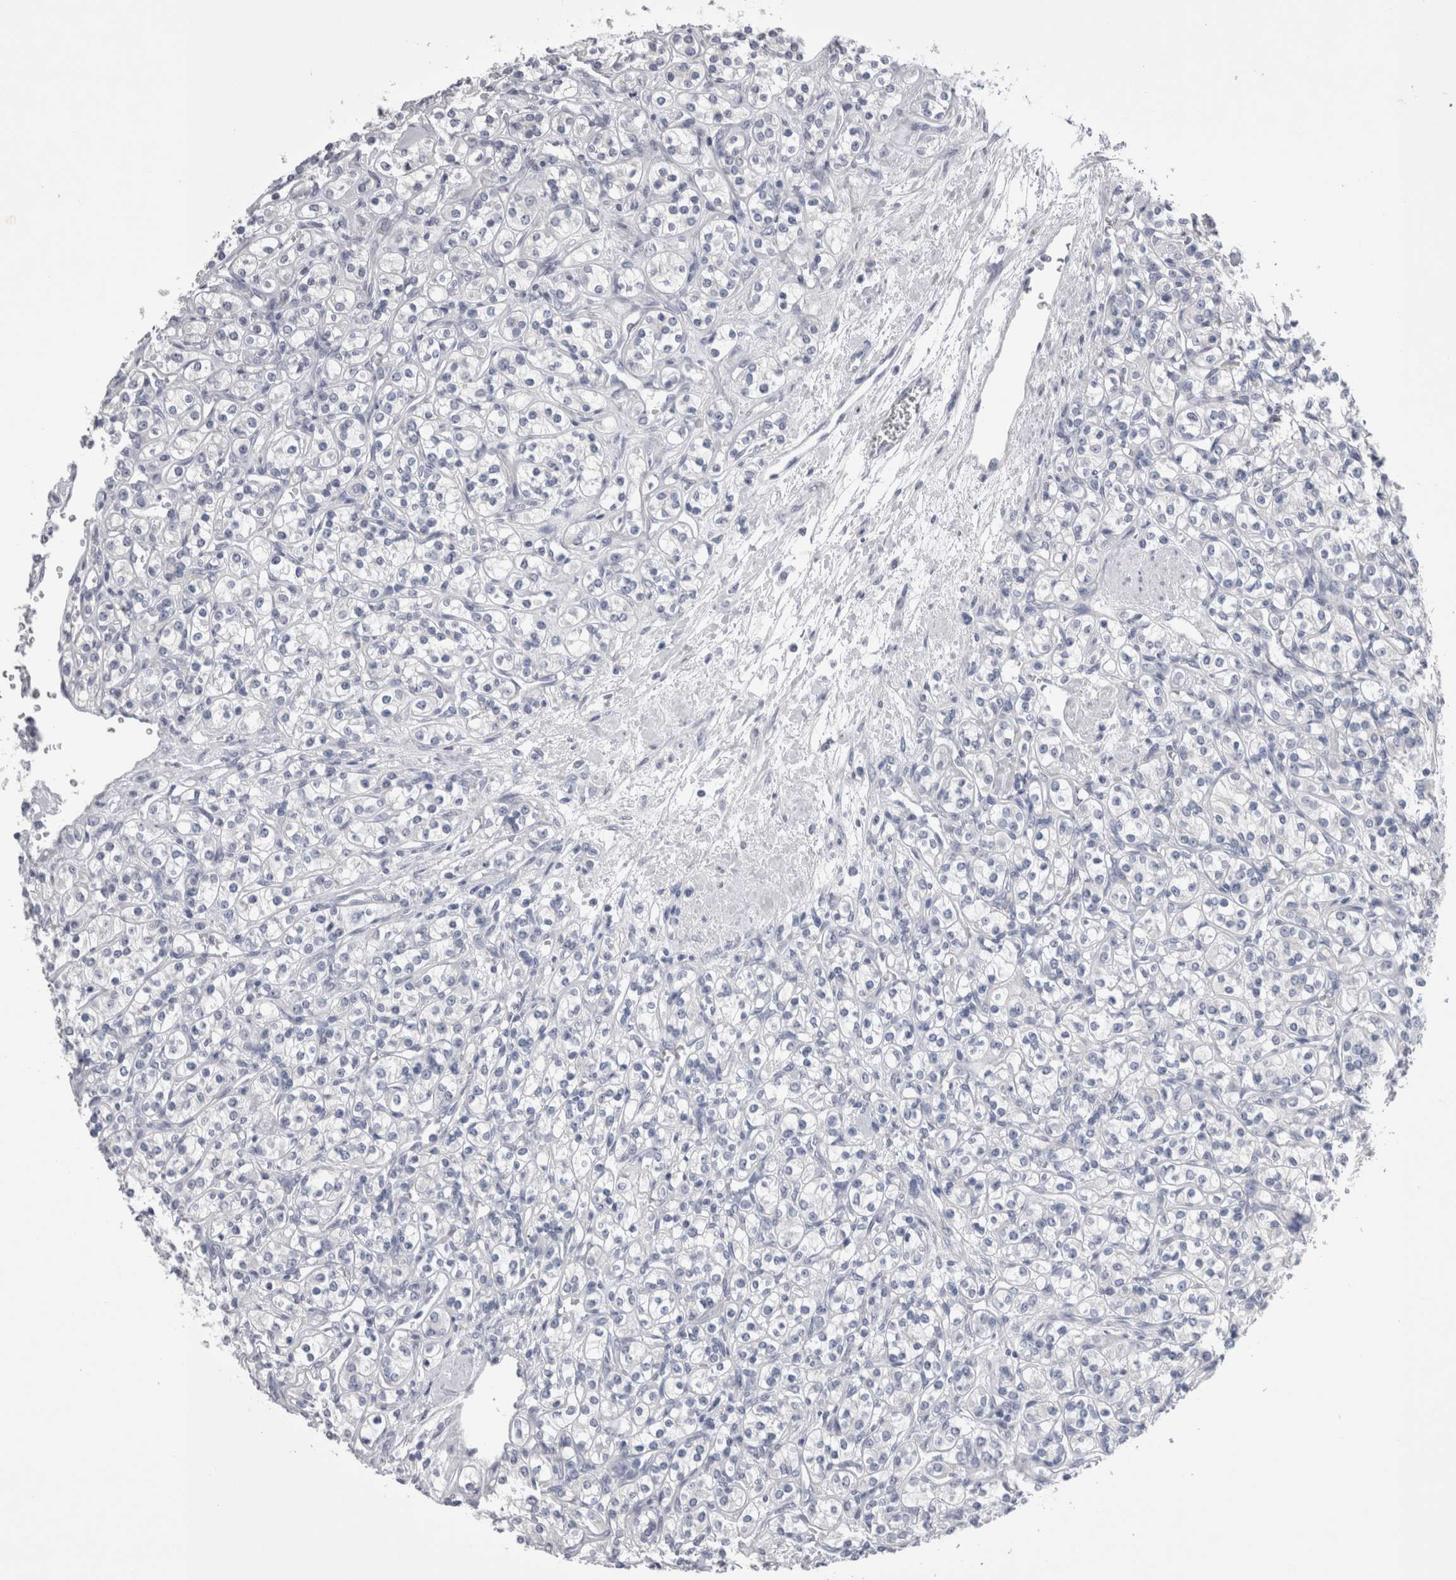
{"staining": {"intensity": "negative", "quantity": "none", "location": "none"}, "tissue": "renal cancer", "cell_type": "Tumor cells", "image_type": "cancer", "snomed": [{"axis": "morphology", "description": "Adenocarcinoma, NOS"}, {"axis": "topography", "description": "Kidney"}], "caption": "Immunohistochemical staining of human renal cancer reveals no significant positivity in tumor cells.", "gene": "PWP2", "patient": {"sex": "male", "age": 77}}